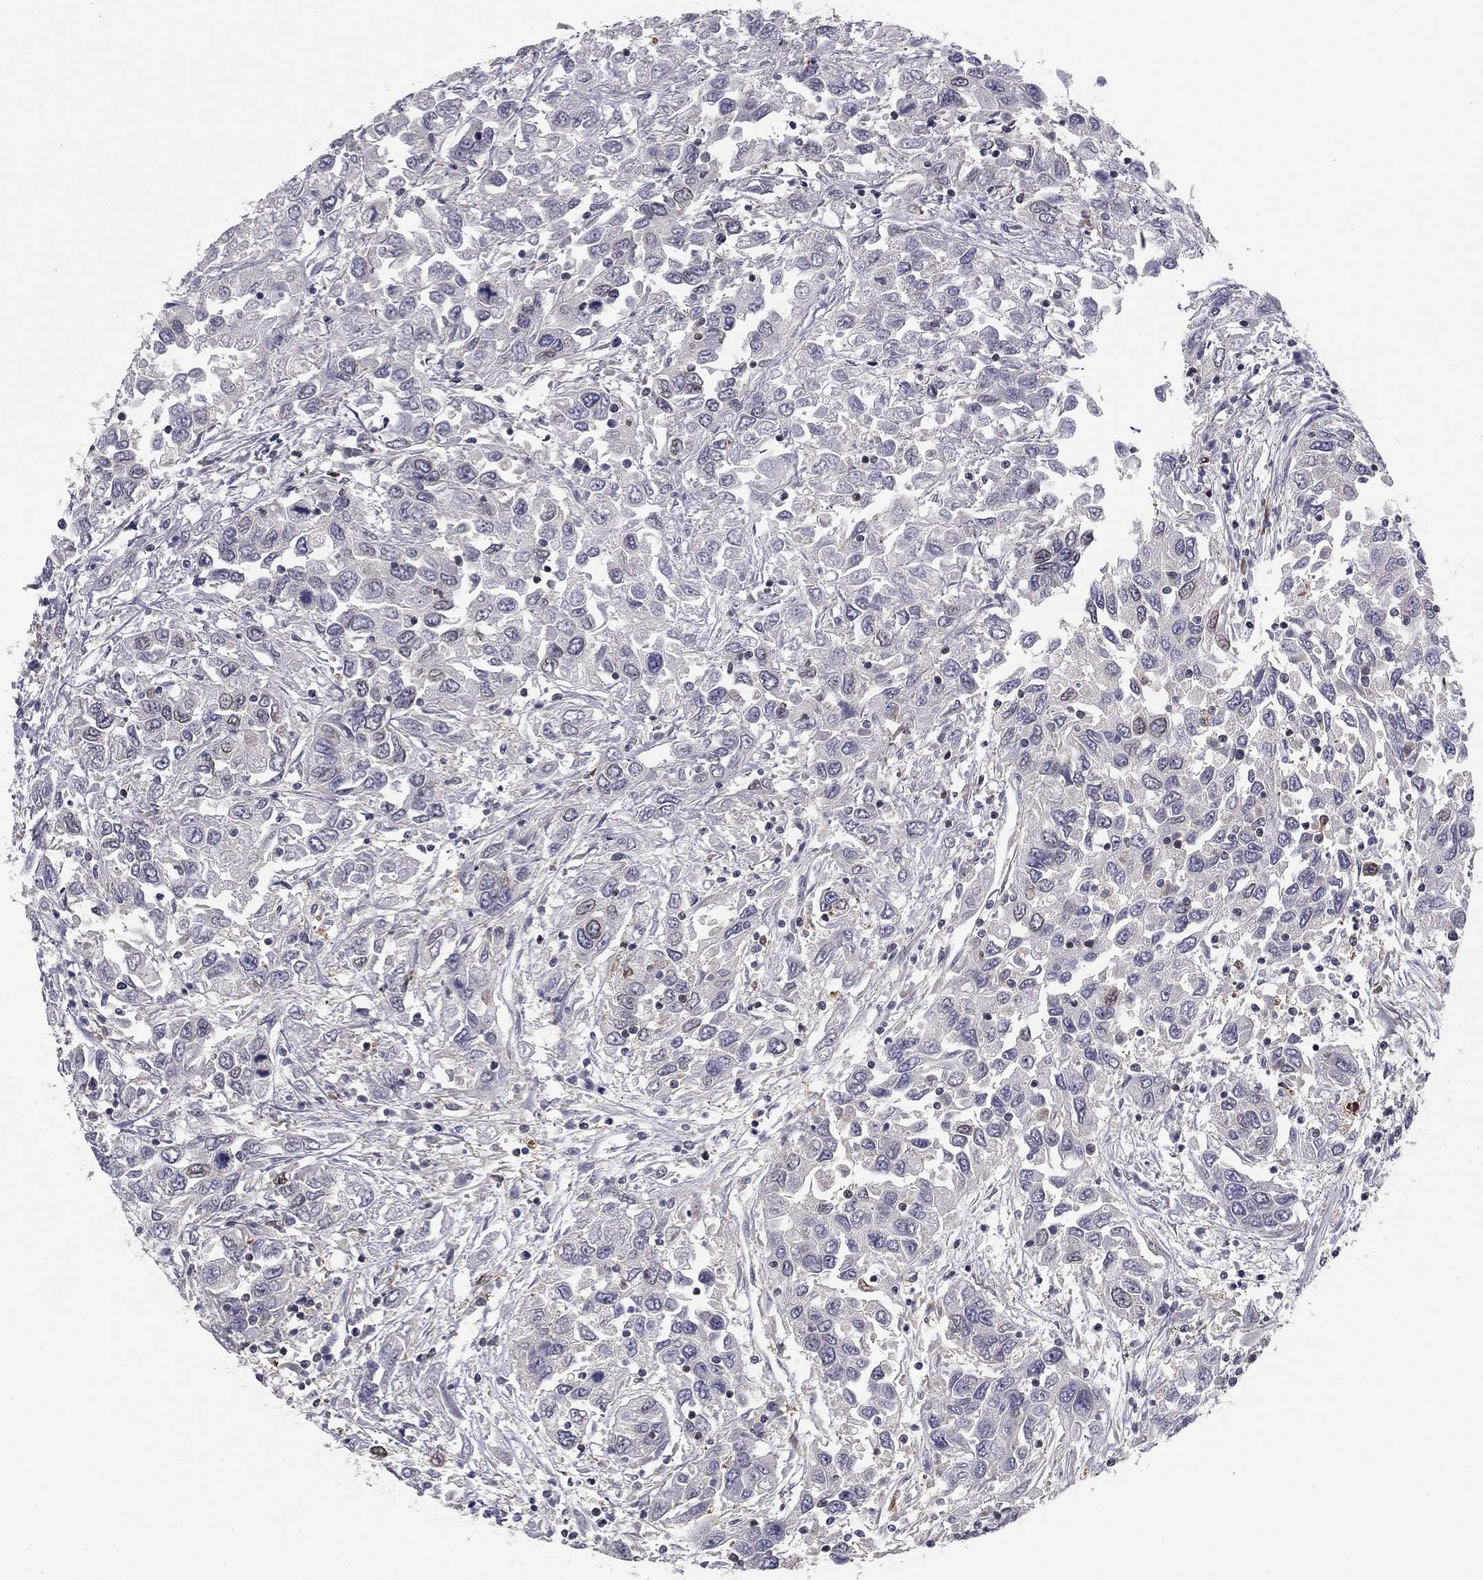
{"staining": {"intensity": "negative", "quantity": "none", "location": "none"}, "tissue": "urothelial cancer", "cell_type": "Tumor cells", "image_type": "cancer", "snomed": [{"axis": "morphology", "description": "Urothelial carcinoma, High grade"}, {"axis": "topography", "description": "Urinary bladder"}], "caption": "Micrograph shows no protein positivity in tumor cells of urothelial cancer tissue.", "gene": "PLCB2", "patient": {"sex": "male", "age": 76}}